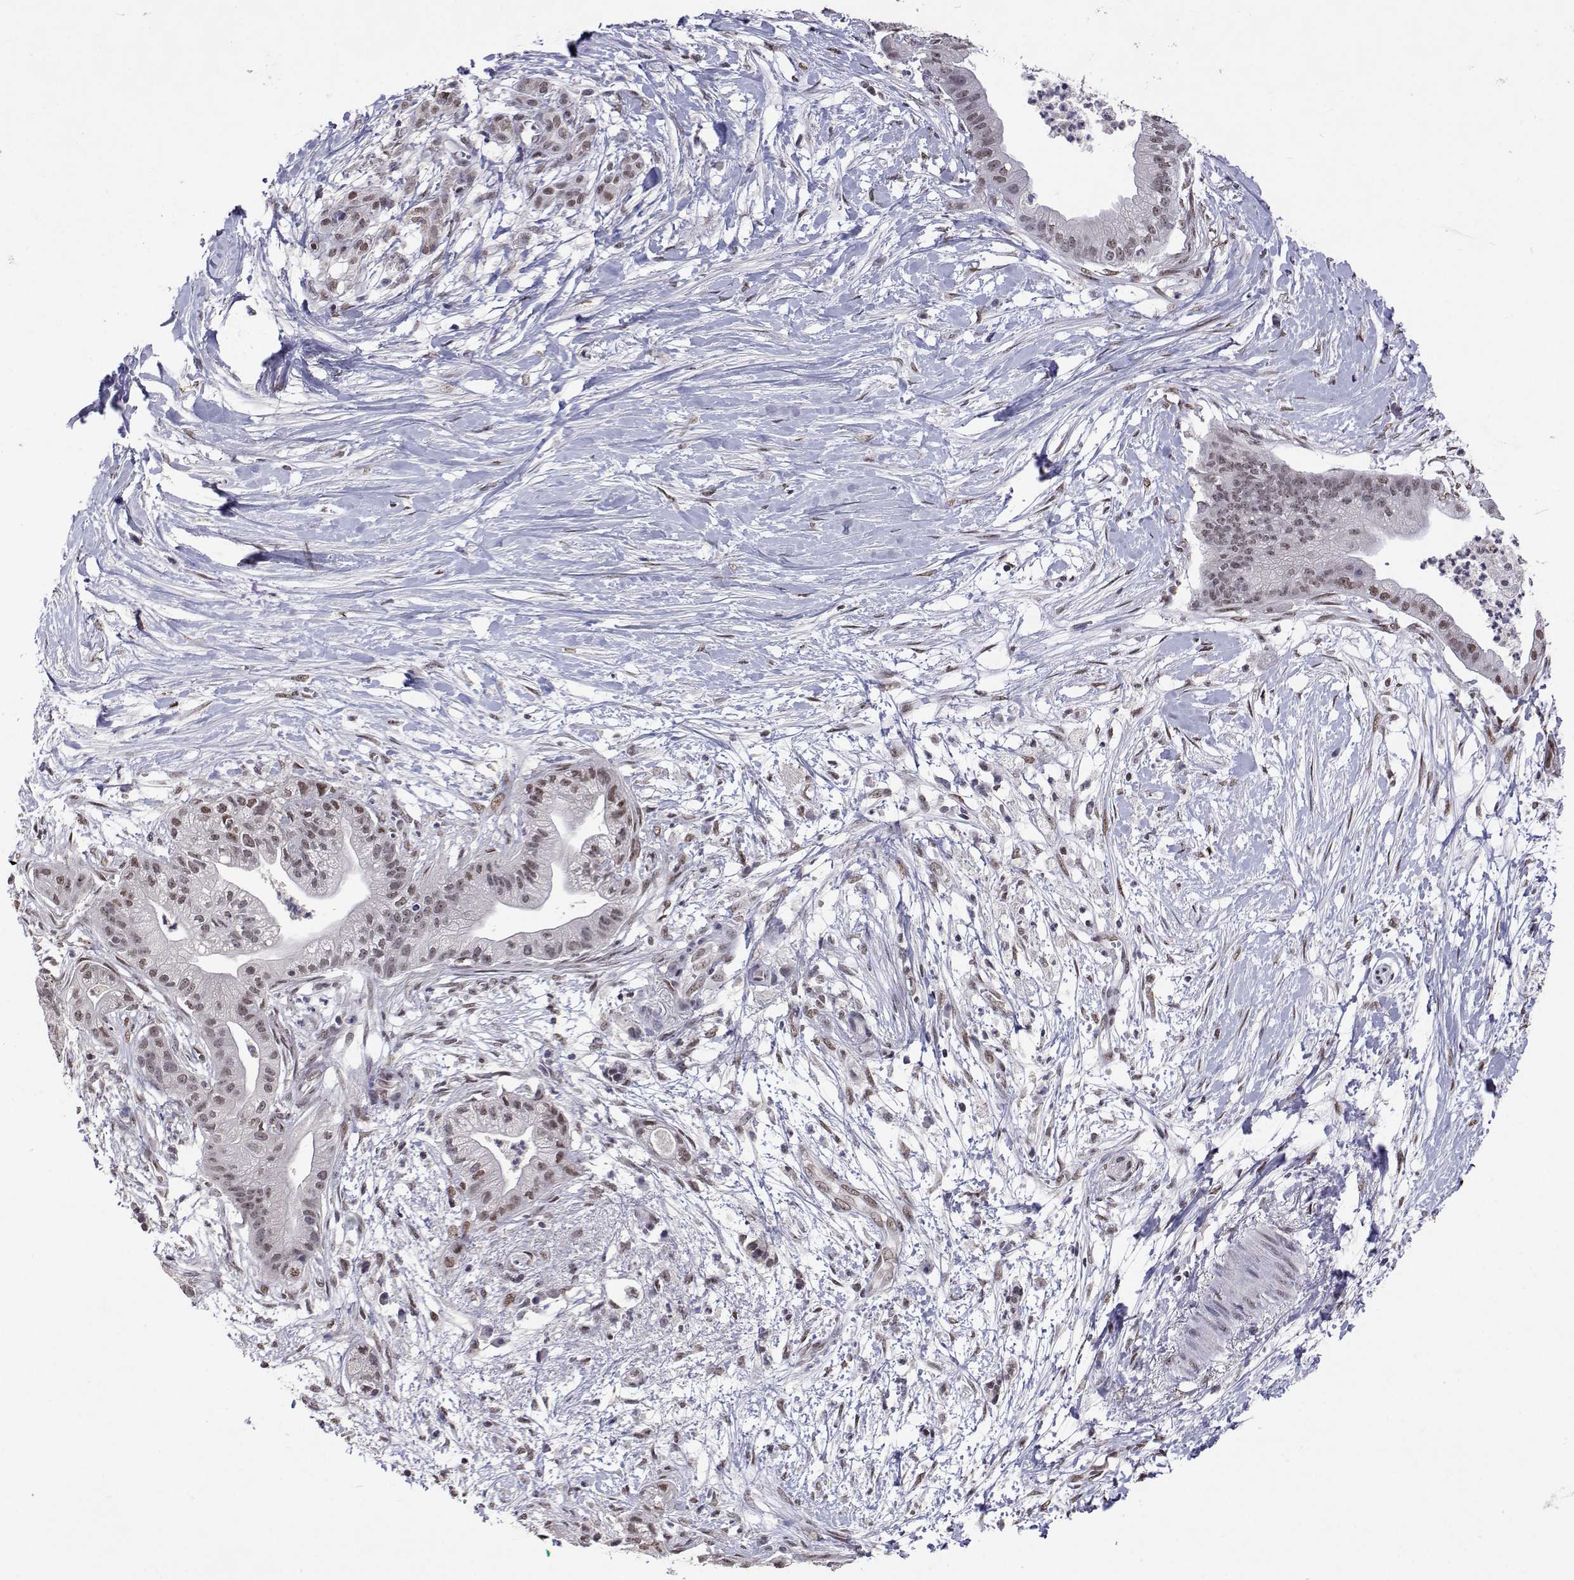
{"staining": {"intensity": "moderate", "quantity": ">75%", "location": "nuclear"}, "tissue": "pancreatic cancer", "cell_type": "Tumor cells", "image_type": "cancer", "snomed": [{"axis": "morphology", "description": "Normal tissue, NOS"}, {"axis": "morphology", "description": "Adenocarcinoma, NOS"}, {"axis": "topography", "description": "Lymph node"}, {"axis": "topography", "description": "Pancreas"}], "caption": "Protein staining of pancreatic cancer tissue shows moderate nuclear positivity in about >75% of tumor cells.", "gene": "HNRNPA0", "patient": {"sex": "female", "age": 58}}